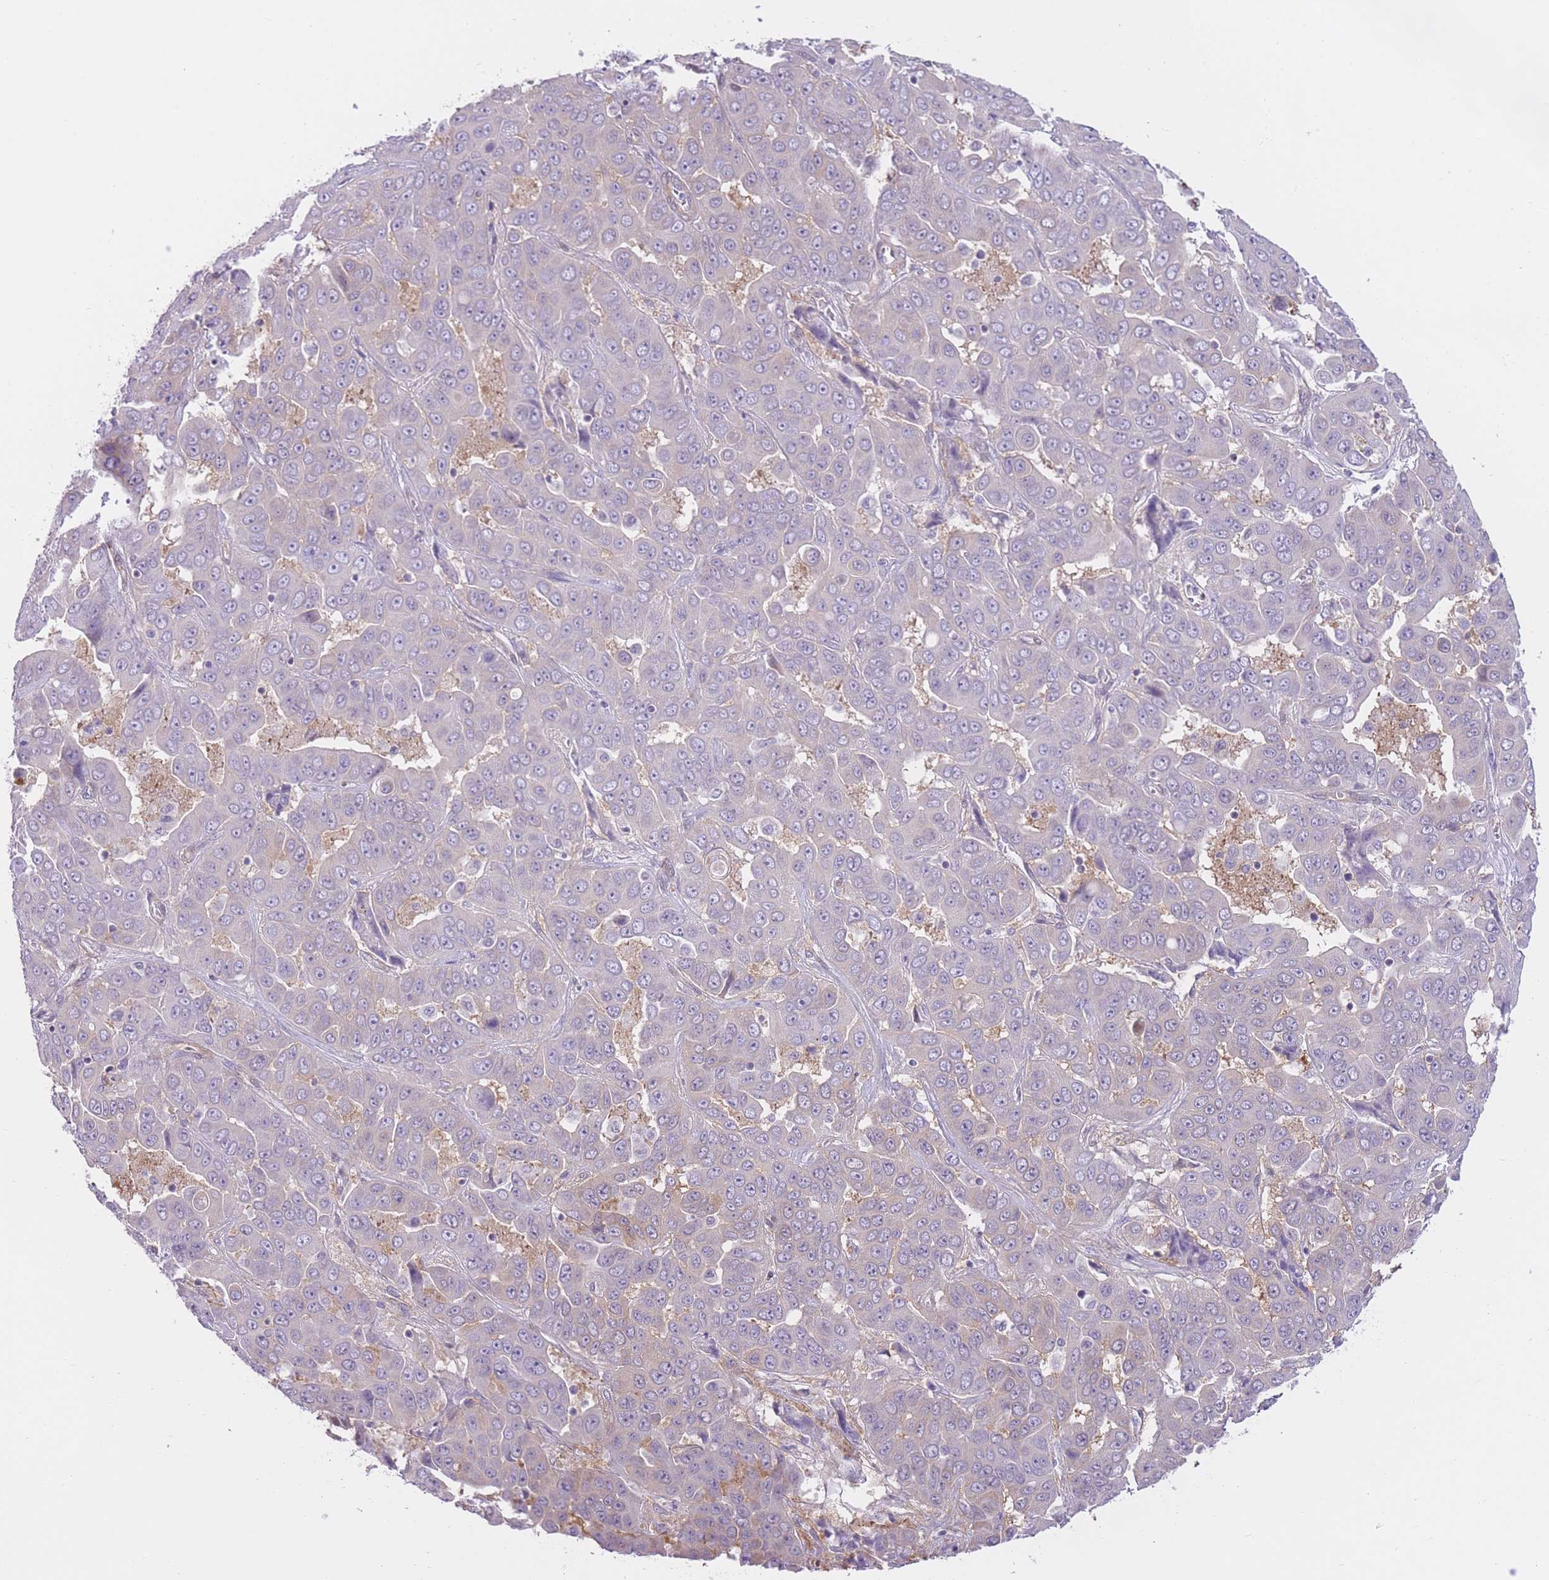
{"staining": {"intensity": "negative", "quantity": "none", "location": "none"}, "tissue": "liver cancer", "cell_type": "Tumor cells", "image_type": "cancer", "snomed": [{"axis": "morphology", "description": "Cholangiocarcinoma"}, {"axis": "topography", "description": "Liver"}], "caption": "High power microscopy photomicrograph of an immunohistochemistry (IHC) image of liver cholangiocarcinoma, revealing no significant staining in tumor cells.", "gene": "OR11H12", "patient": {"sex": "female", "age": 52}}